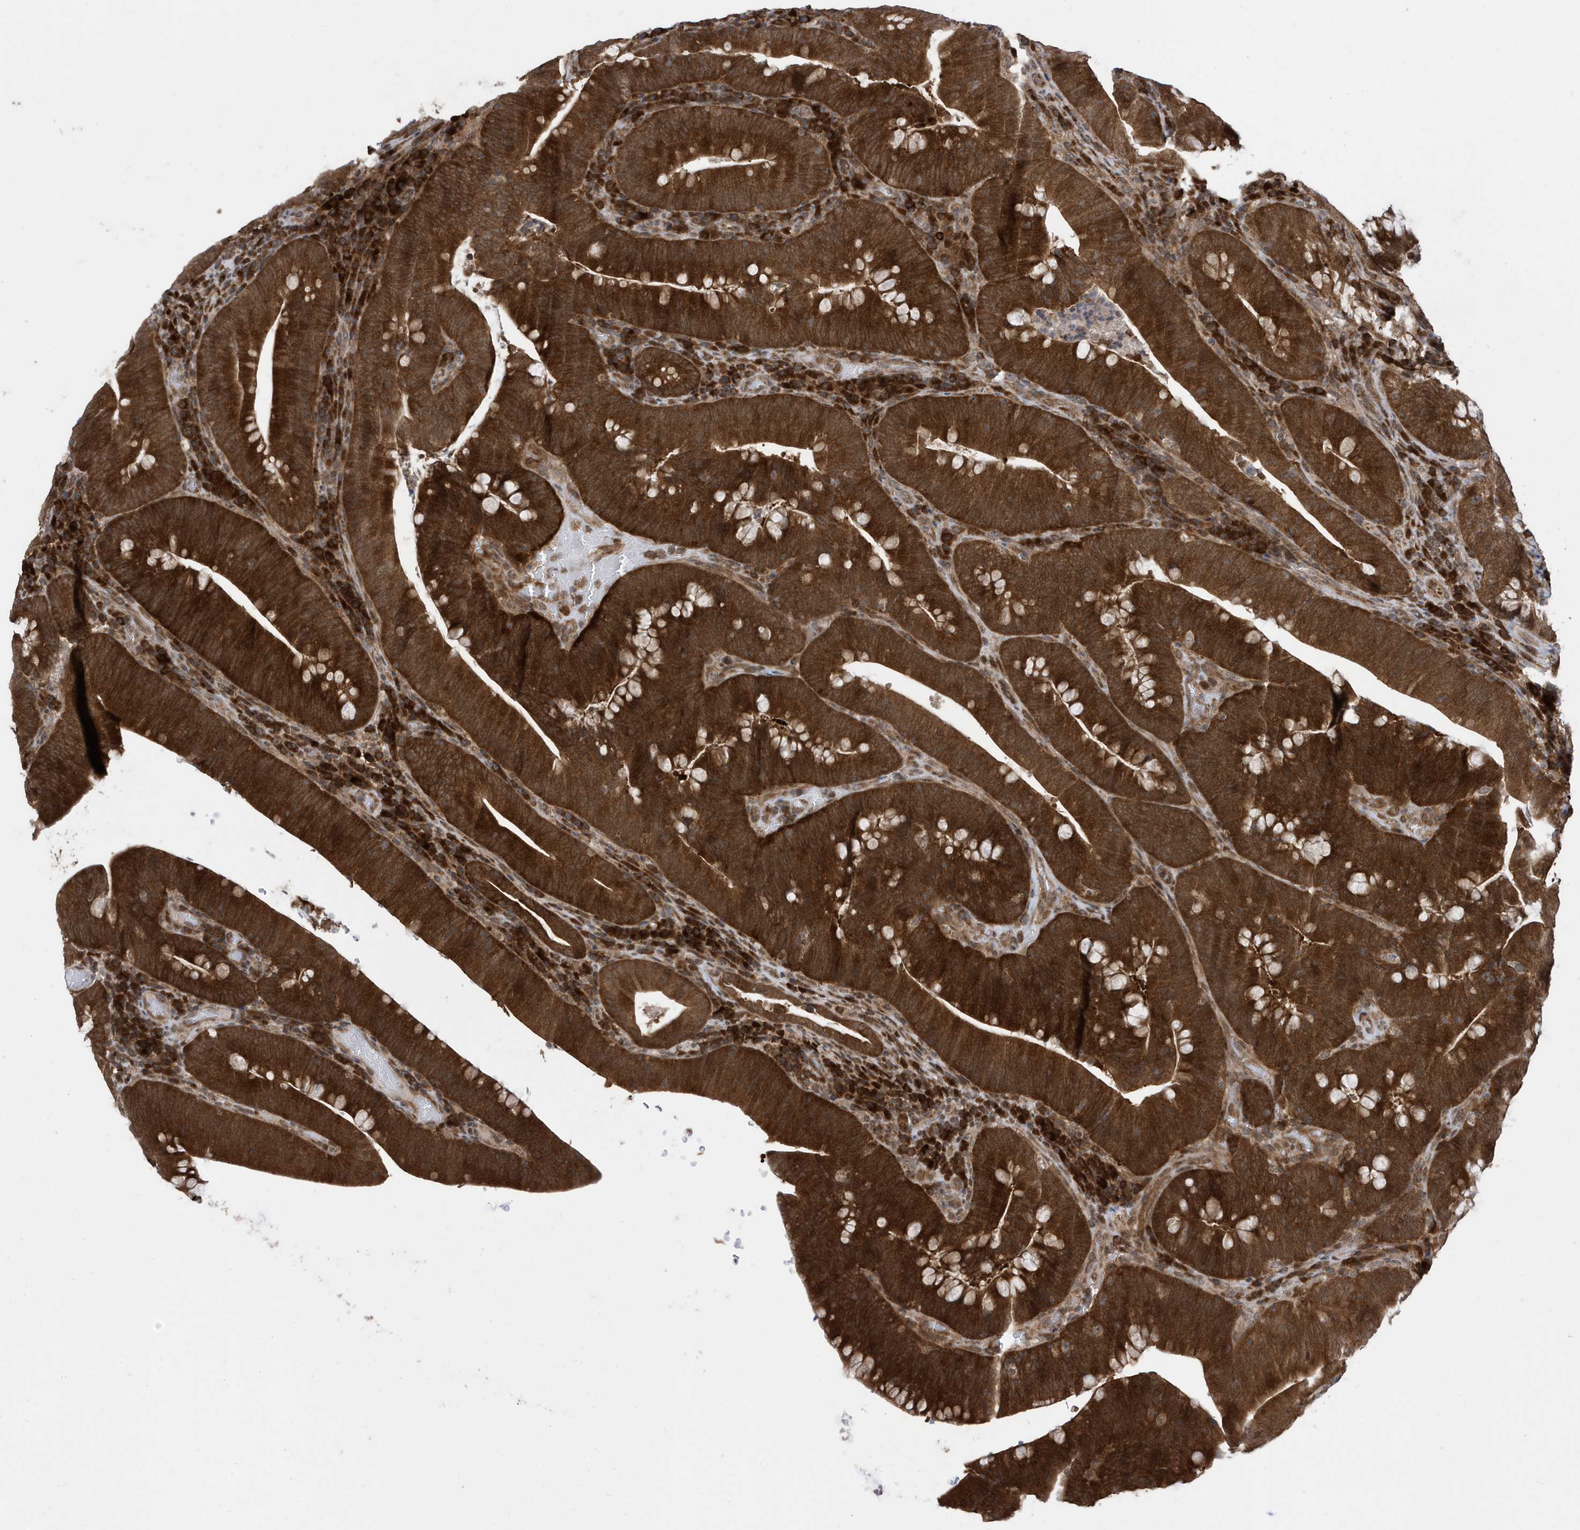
{"staining": {"intensity": "strong", "quantity": ">75%", "location": "cytoplasmic/membranous"}, "tissue": "colorectal cancer", "cell_type": "Tumor cells", "image_type": "cancer", "snomed": [{"axis": "morphology", "description": "Normal tissue, NOS"}, {"axis": "topography", "description": "Colon"}], "caption": "Immunohistochemistry (IHC) of human colorectal cancer displays high levels of strong cytoplasmic/membranous positivity in approximately >75% of tumor cells.", "gene": "UBQLN1", "patient": {"sex": "female", "age": 82}}